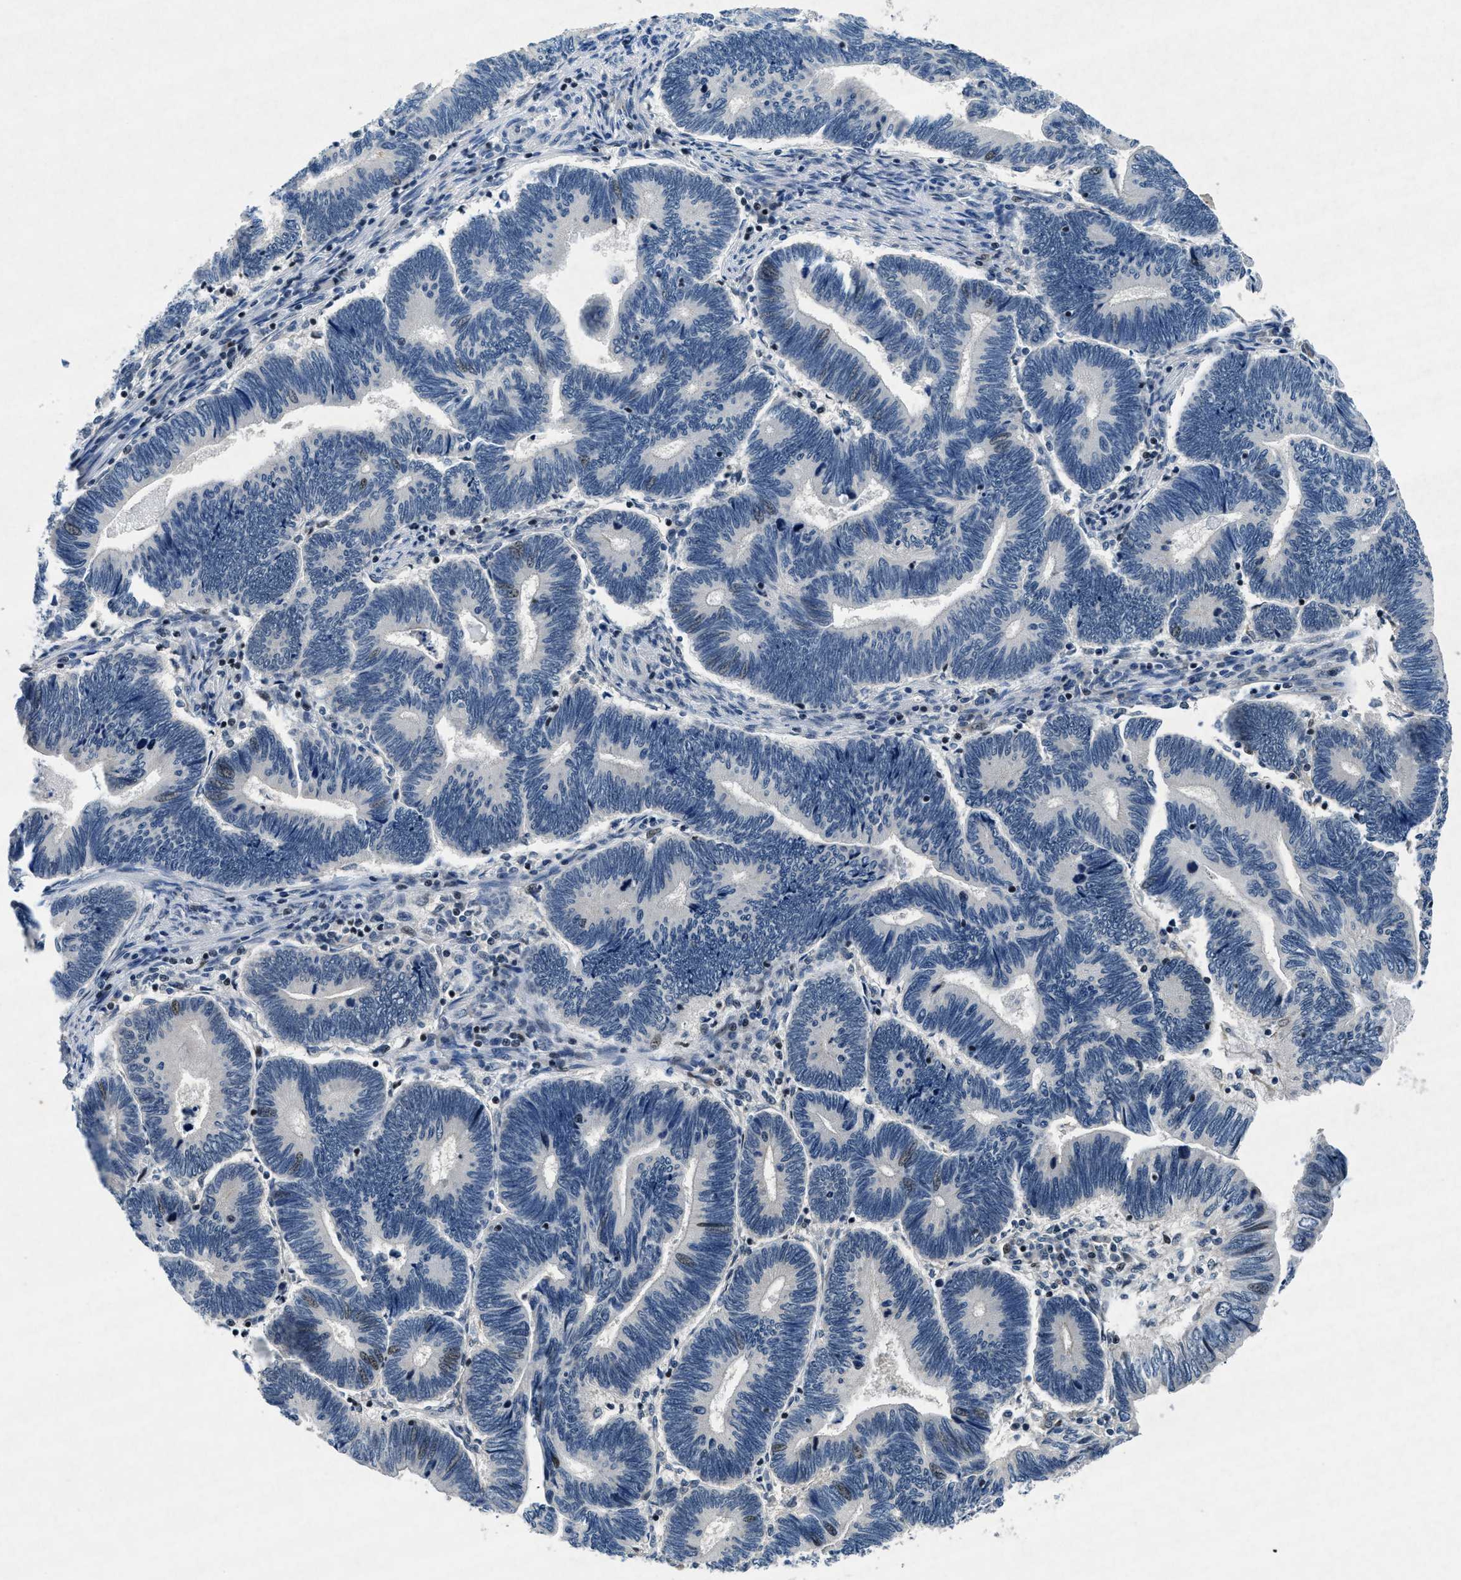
{"staining": {"intensity": "weak", "quantity": "<25%", "location": "nuclear"}, "tissue": "pancreatic cancer", "cell_type": "Tumor cells", "image_type": "cancer", "snomed": [{"axis": "morphology", "description": "Adenocarcinoma, NOS"}, {"axis": "topography", "description": "Pancreas"}], "caption": "An immunohistochemistry (IHC) image of pancreatic cancer (adenocarcinoma) is shown. There is no staining in tumor cells of pancreatic cancer (adenocarcinoma).", "gene": "PHLDA1", "patient": {"sex": "female", "age": 70}}